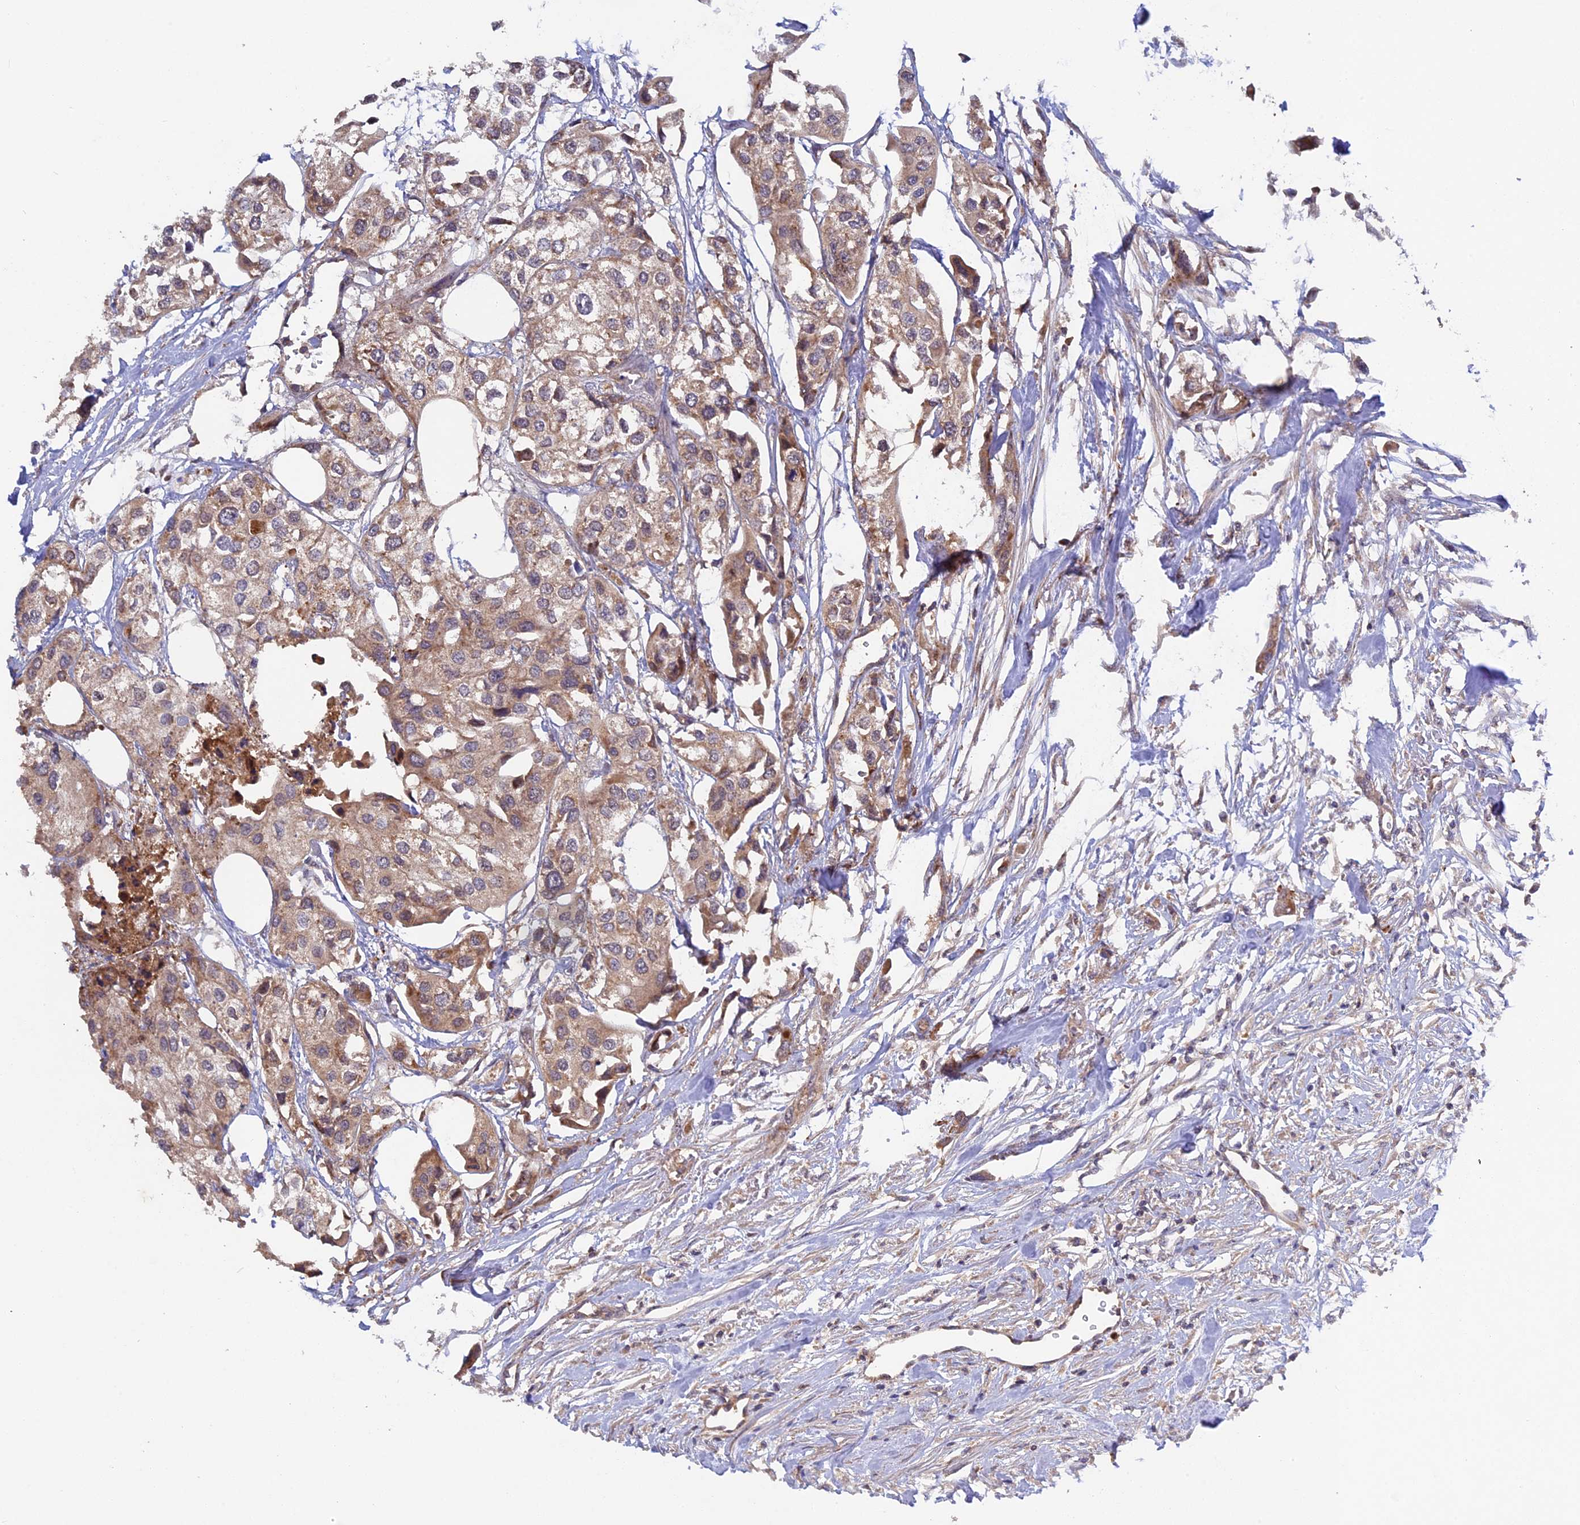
{"staining": {"intensity": "weak", "quantity": ">75%", "location": "cytoplasmic/membranous"}, "tissue": "urothelial cancer", "cell_type": "Tumor cells", "image_type": "cancer", "snomed": [{"axis": "morphology", "description": "Urothelial carcinoma, High grade"}, {"axis": "topography", "description": "Urinary bladder"}], "caption": "A micrograph of urothelial cancer stained for a protein demonstrates weak cytoplasmic/membranous brown staining in tumor cells.", "gene": "FERMT1", "patient": {"sex": "male", "age": 64}}